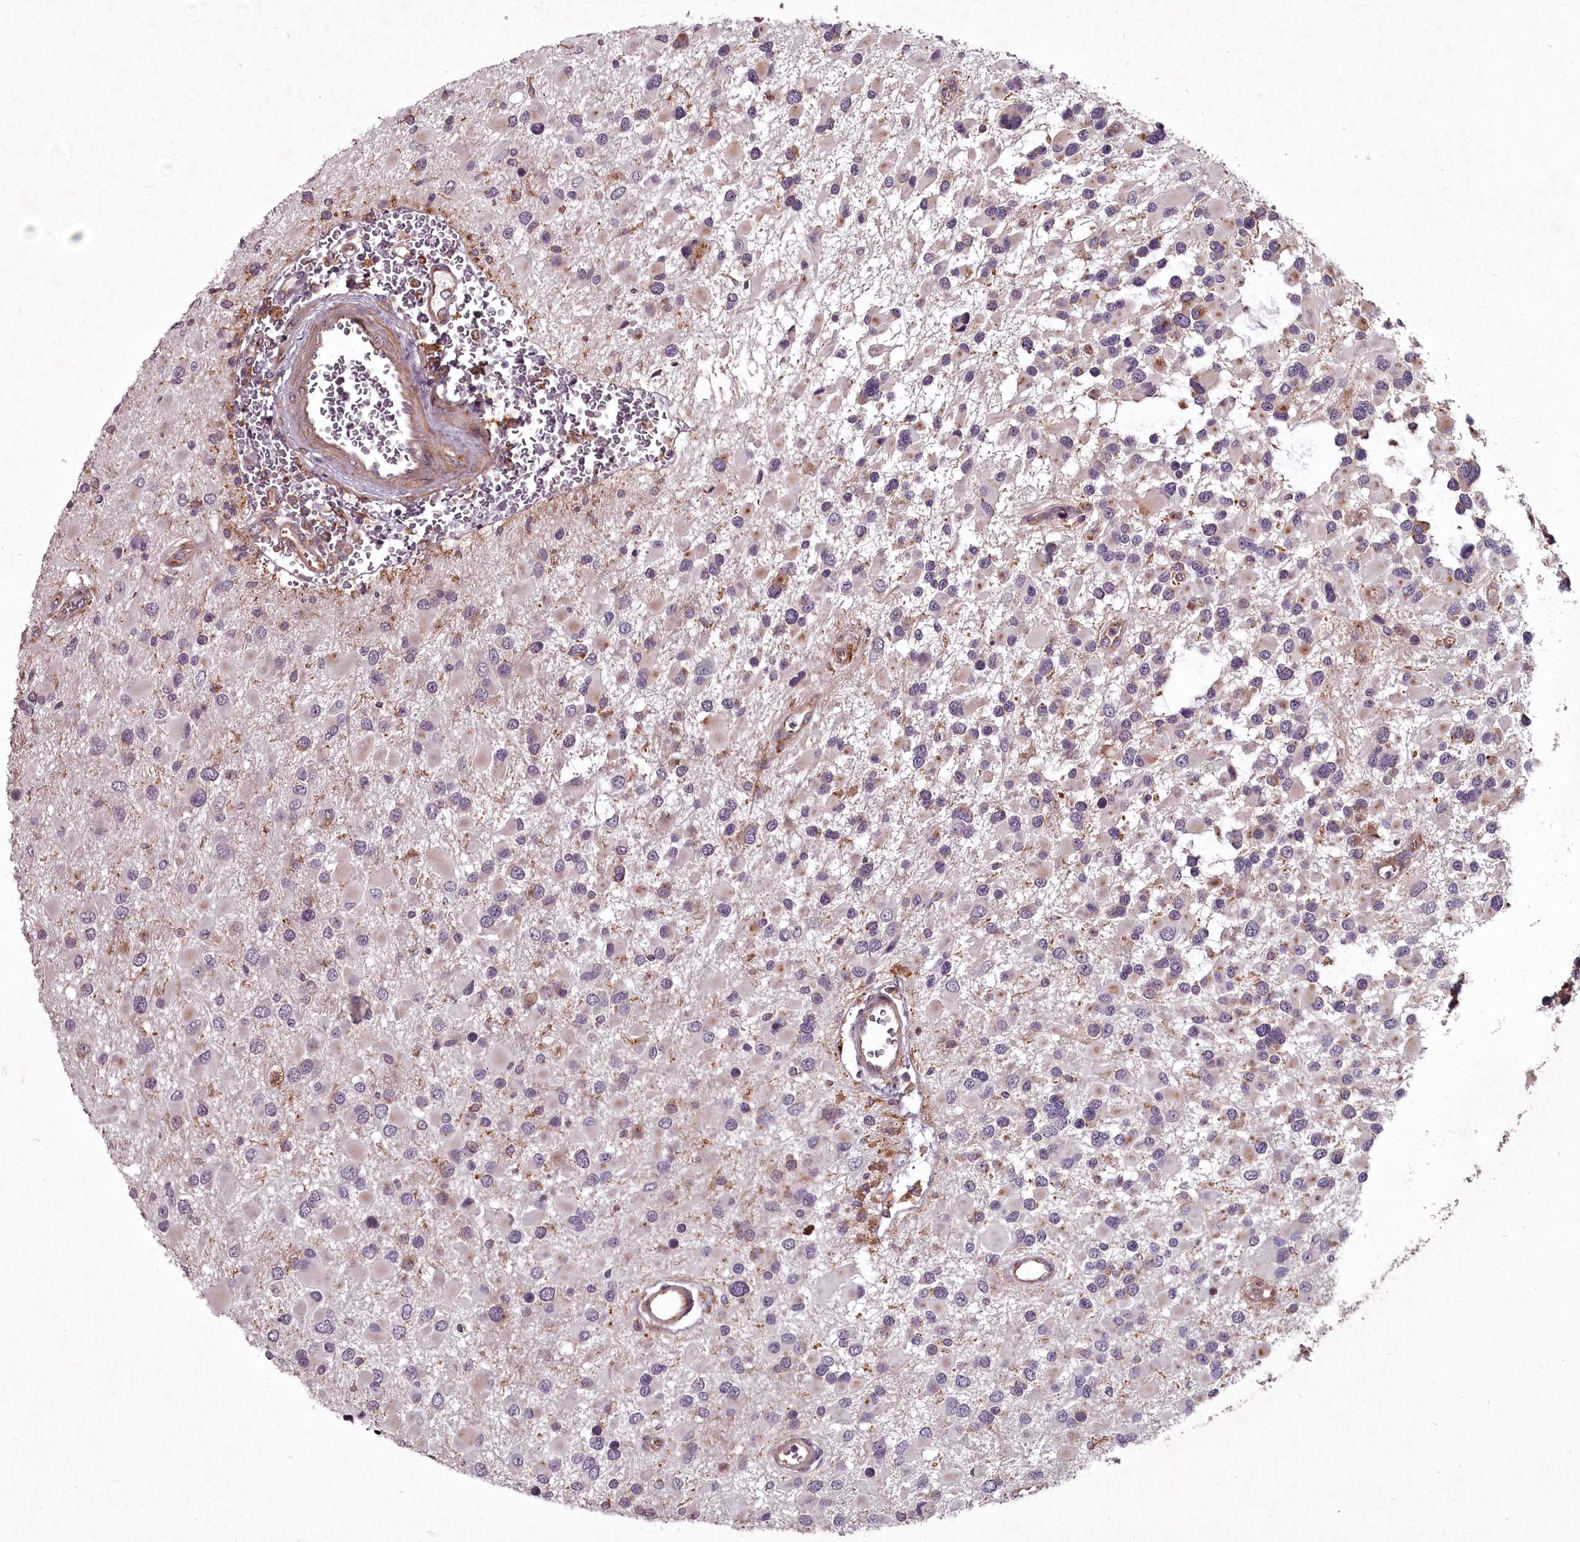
{"staining": {"intensity": "negative", "quantity": "none", "location": "none"}, "tissue": "glioma", "cell_type": "Tumor cells", "image_type": "cancer", "snomed": [{"axis": "morphology", "description": "Glioma, malignant, High grade"}, {"axis": "topography", "description": "Brain"}], "caption": "This is an immunohistochemistry image of human glioma. There is no positivity in tumor cells.", "gene": "STX6", "patient": {"sex": "male", "age": 53}}